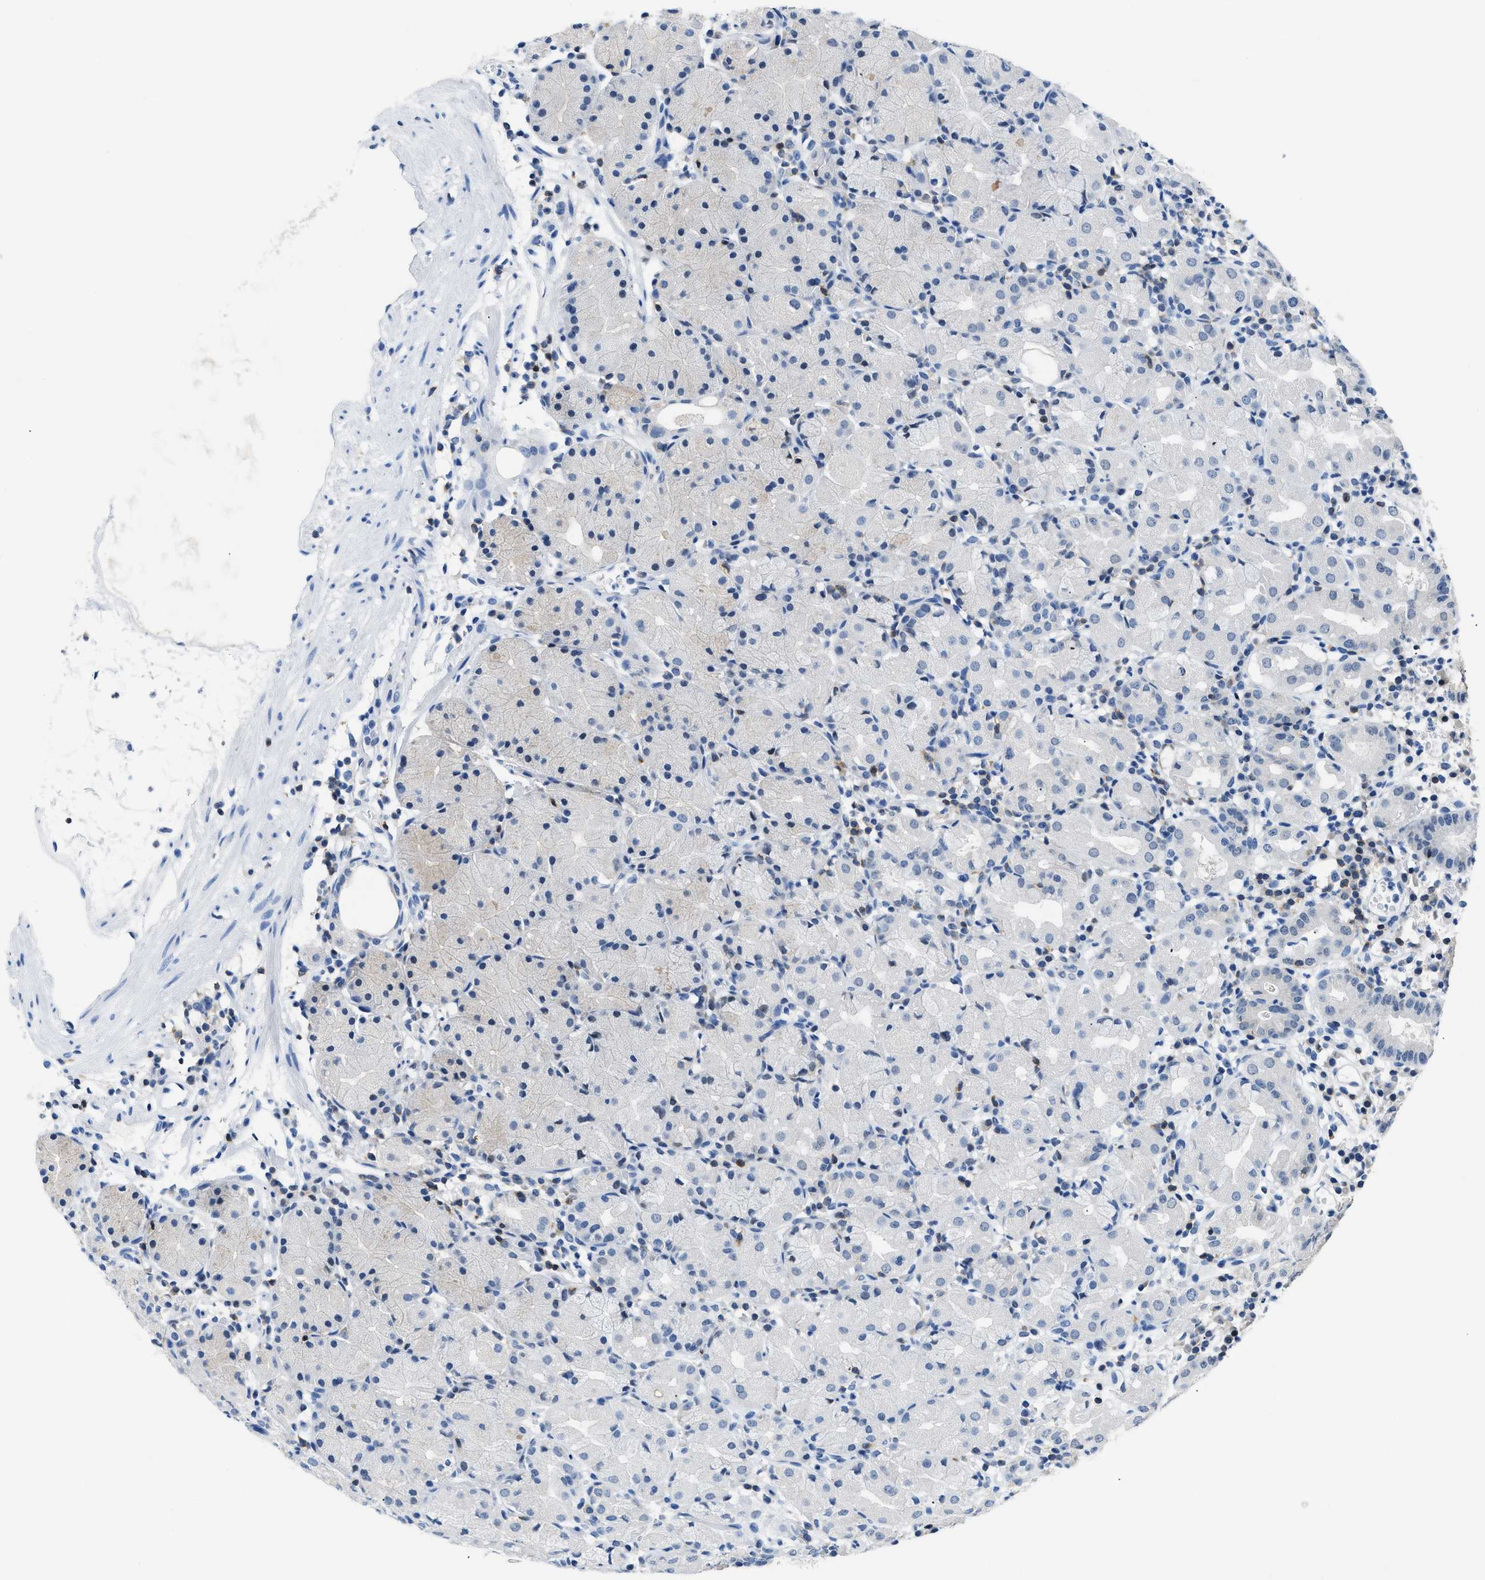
{"staining": {"intensity": "negative", "quantity": "none", "location": "none"}, "tissue": "stomach", "cell_type": "Glandular cells", "image_type": "normal", "snomed": [{"axis": "morphology", "description": "Normal tissue, NOS"}, {"axis": "topography", "description": "Stomach"}, {"axis": "topography", "description": "Stomach, lower"}], "caption": "Glandular cells are negative for protein expression in unremarkable human stomach.", "gene": "NFATC2", "patient": {"sex": "female", "age": 75}}